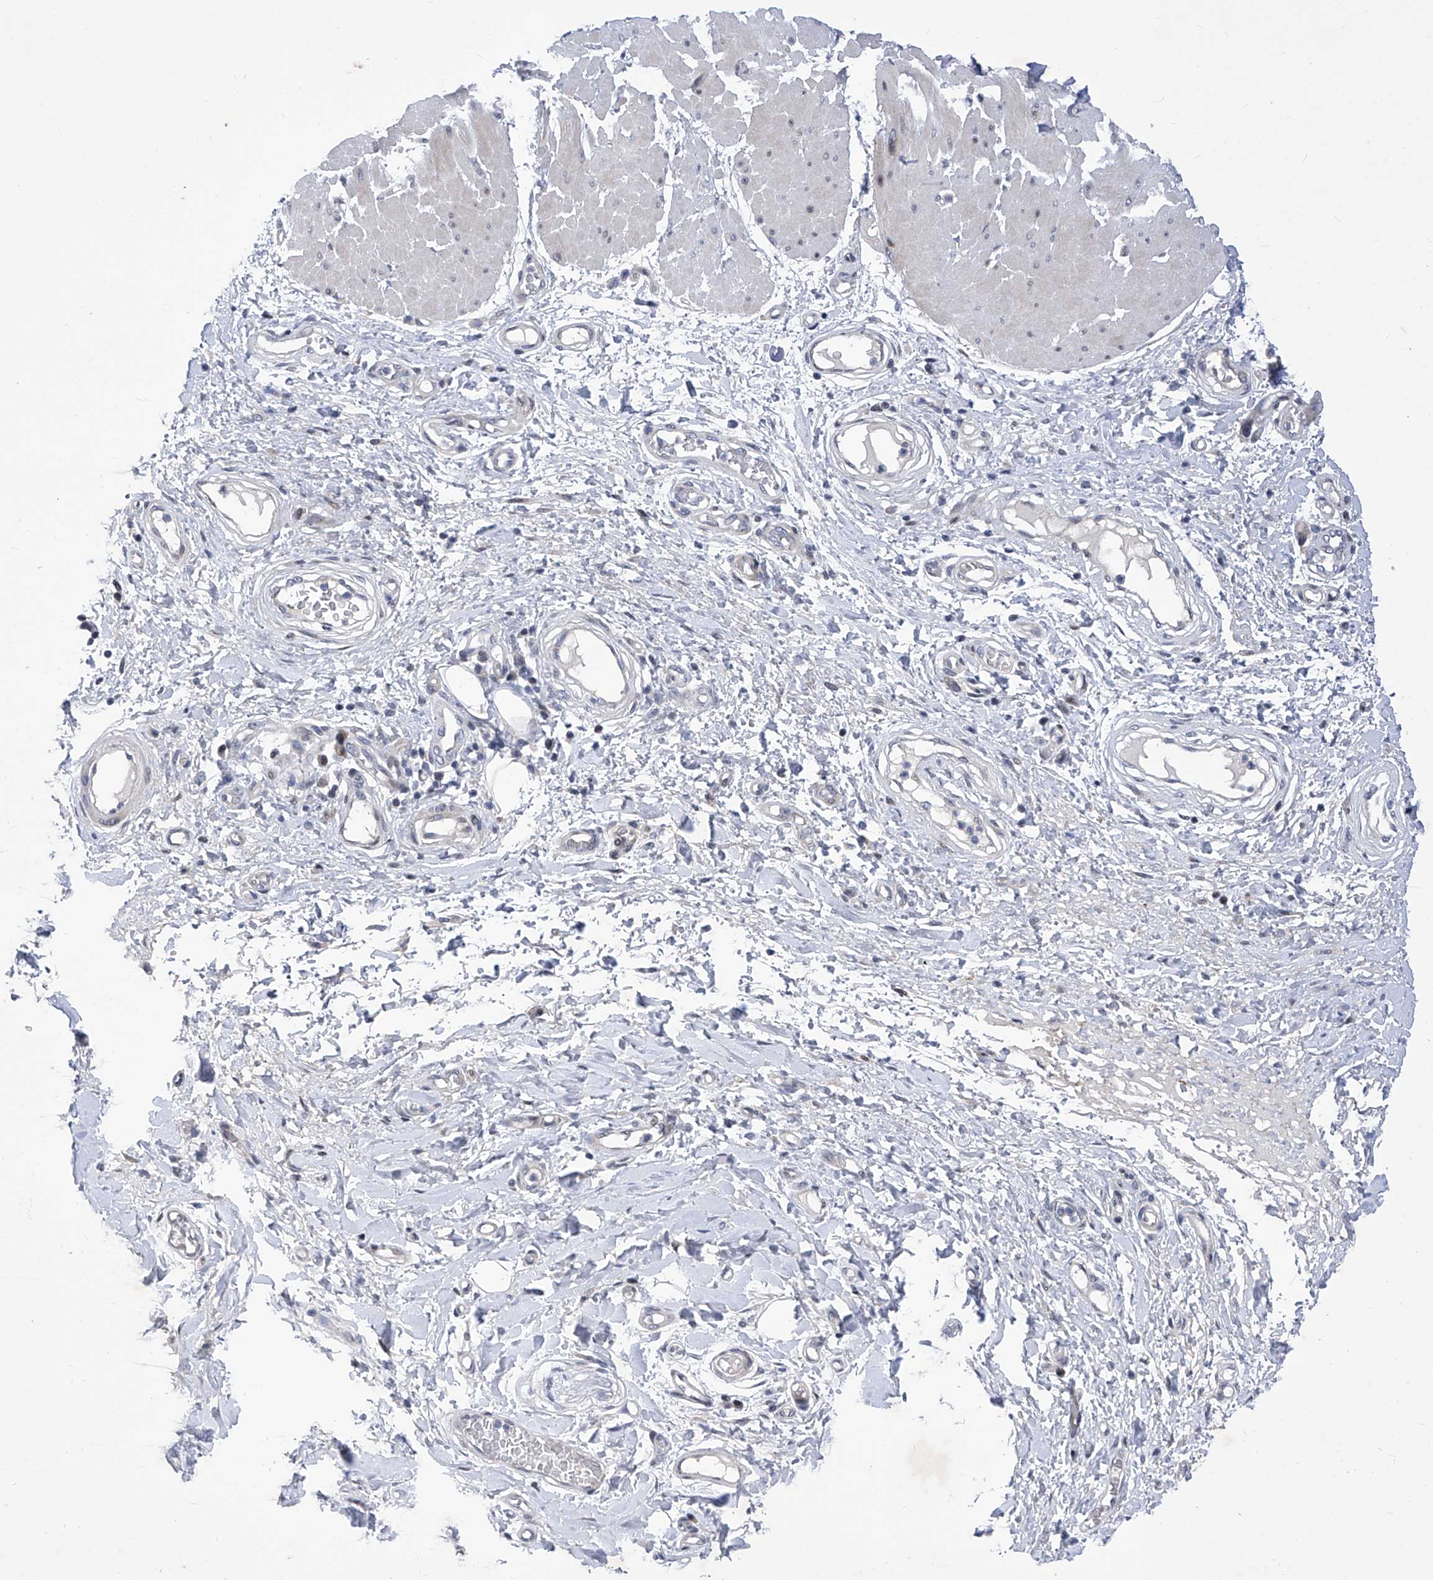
{"staining": {"intensity": "negative", "quantity": "none", "location": "none"}, "tissue": "adipose tissue", "cell_type": "Adipocytes", "image_type": "normal", "snomed": [{"axis": "morphology", "description": "Normal tissue, NOS"}, {"axis": "morphology", "description": "Adenocarcinoma, NOS"}, {"axis": "topography", "description": "Esophagus"}, {"axis": "topography", "description": "Stomach, upper"}, {"axis": "topography", "description": "Peripheral nerve tissue"}], "caption": "The histopathology image shows no significant positivity in adipocytes of adipose tissue.", "gene": "NUFIP1", "patient": {"sex": "male", "age": 62}}